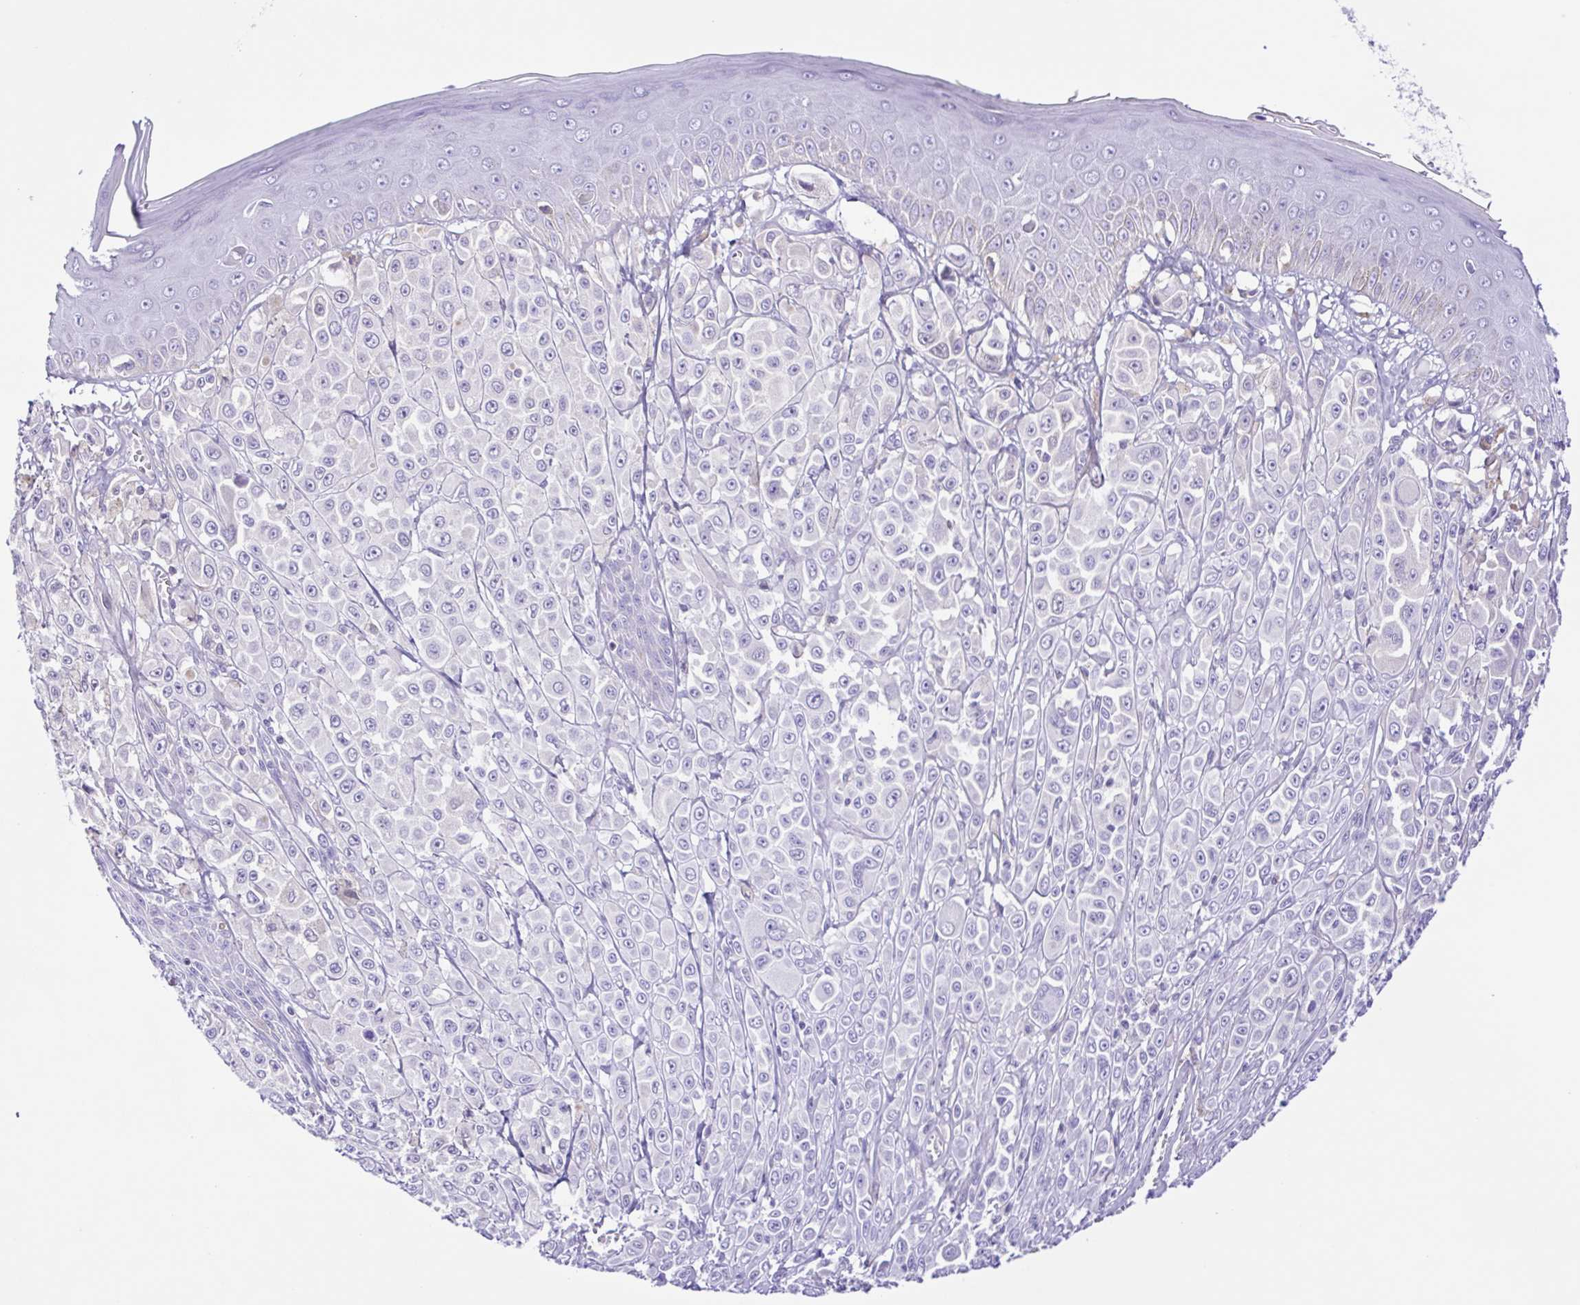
{"staining": {"intensity": "negative", "quantity": "none", "location": "none"}, "tissue": "melanoma", "cell_type": "Tumor cells", "image_type": "cancer", "snomed": [{"axis": "morphology", "description": "Malignant melanoma, NOS"}, {"axis": "topography", "description": "Skin"}], "caption": "Immunohistochemistry (IHC) histopathology image of melanoma stained for a protein (brown), which demonstrates no expression in tumor cells. (DAB IHC, high magnification).", "gene": "ISM2", "patient": {"sex": "male", "age": 67}}